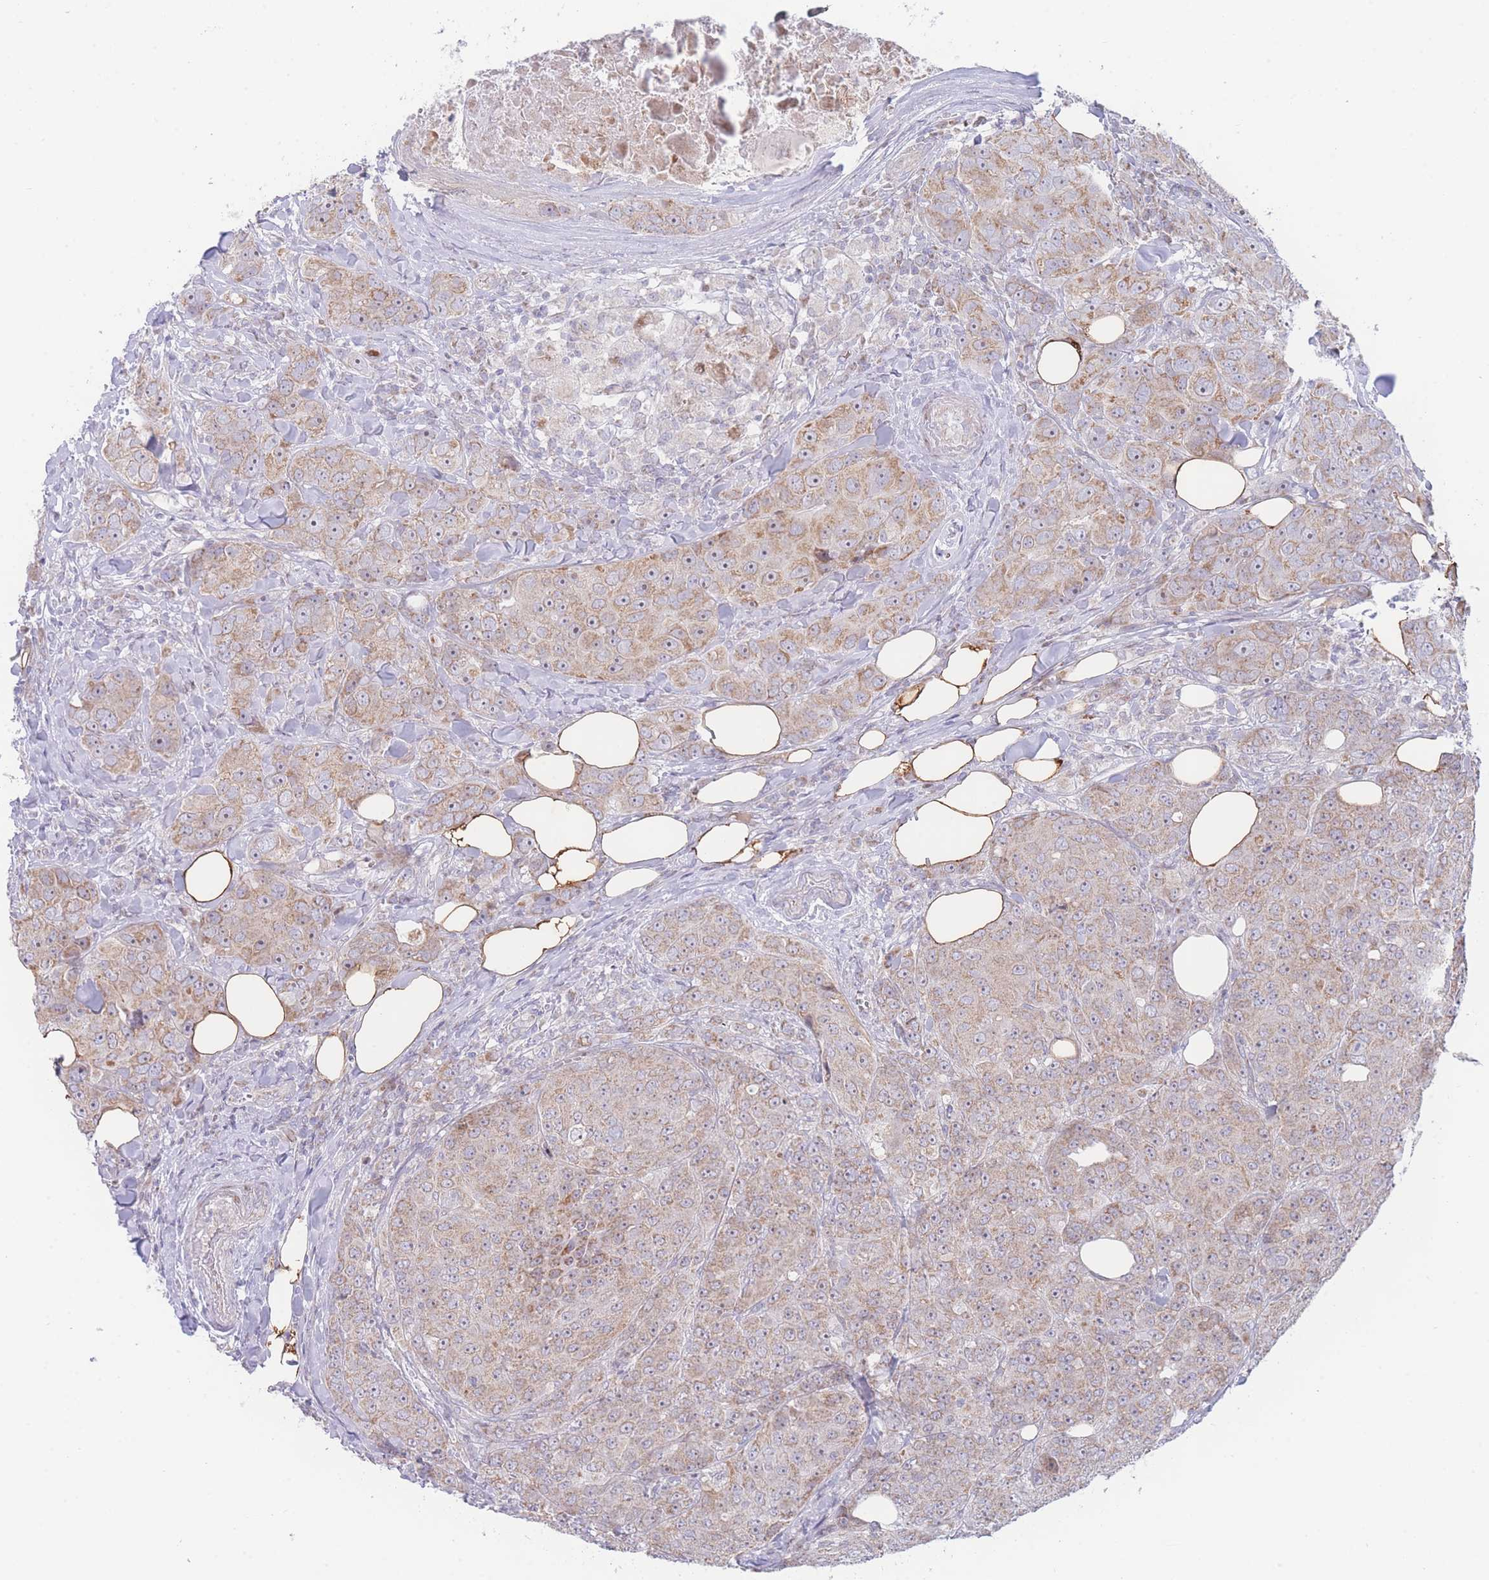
{"staining": {"intensity": "weak", "quantity": "25%-75%", "location": "cytoplasmic/membranous"}, "tissue": "breast cancer", "cell_type": "Tumor cells", "image_type": "cancer", "snomed": [{"axis": "morphology", "description": "Duct carcinoma"}, {"axis": "topography", "description": "Breast"}], "caption": "An image of breast intraductal carcinoma stained for a protein shows weak cytoplasmic/membranous brown staining in tumor cells.", "gene": "GPAM", "patient": {"sex": "female", "age": 43}}